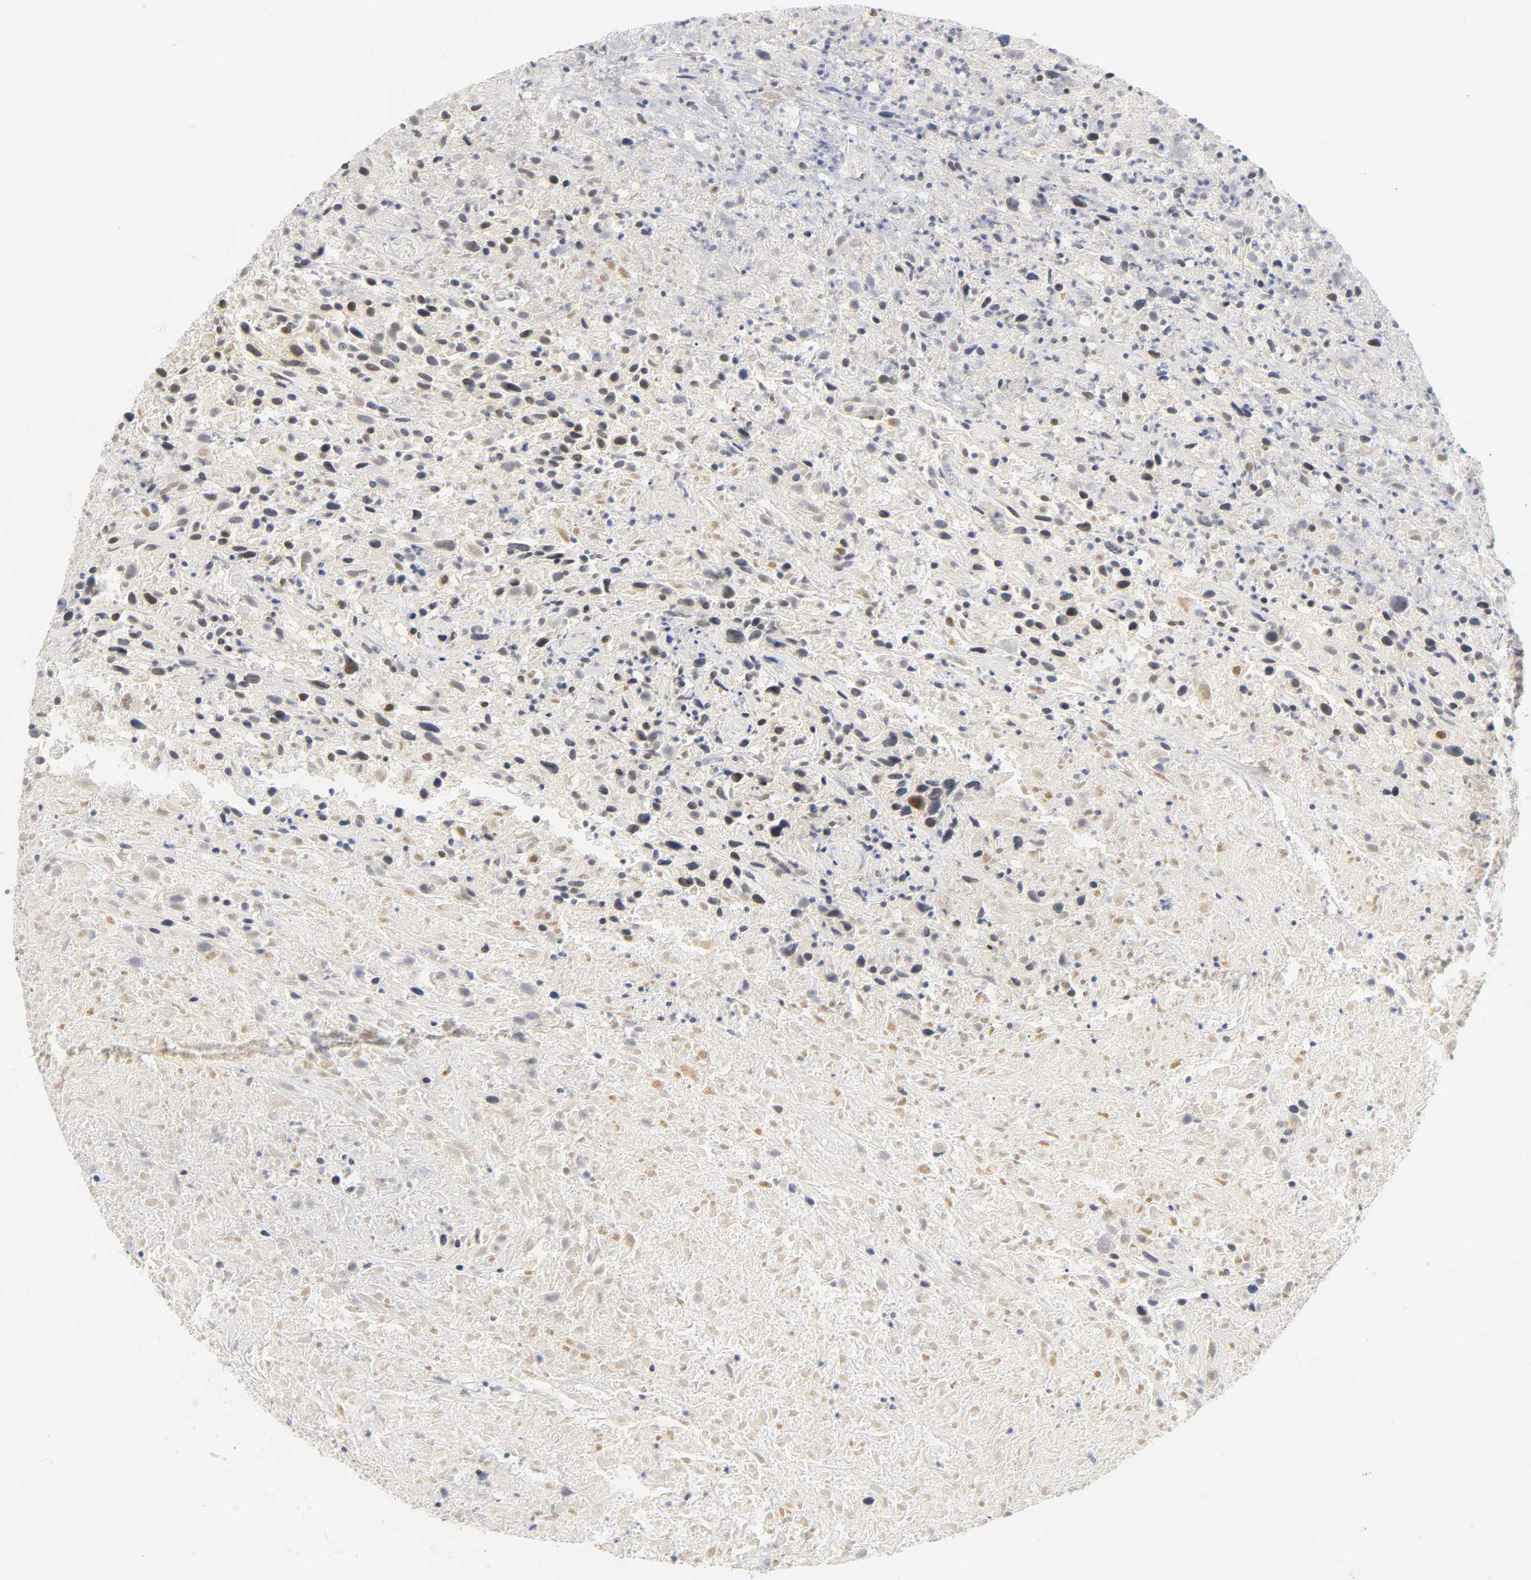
{"staining": {"intensity": "moderate", "quantity": "25%-75%", "location": "nuclear"}, "tissue": "urothelial cancer", "cell_type": "Tumor cells", "image_type": "cancer", "snomed": [{"axis": "morphology", "description": "Urothelial carcinoma, High grade"}, {"axis": "topography", "description": "Urinary bladder"}], "caption": "Urothelial carcinoma (high-grade) tissue shows moderate nuclear staining in about 25%-75% of tumor cells, visualized by immunohistochemistry.", "gene": "MNAT1", "patient": {"sex": "male", "age": 61}}